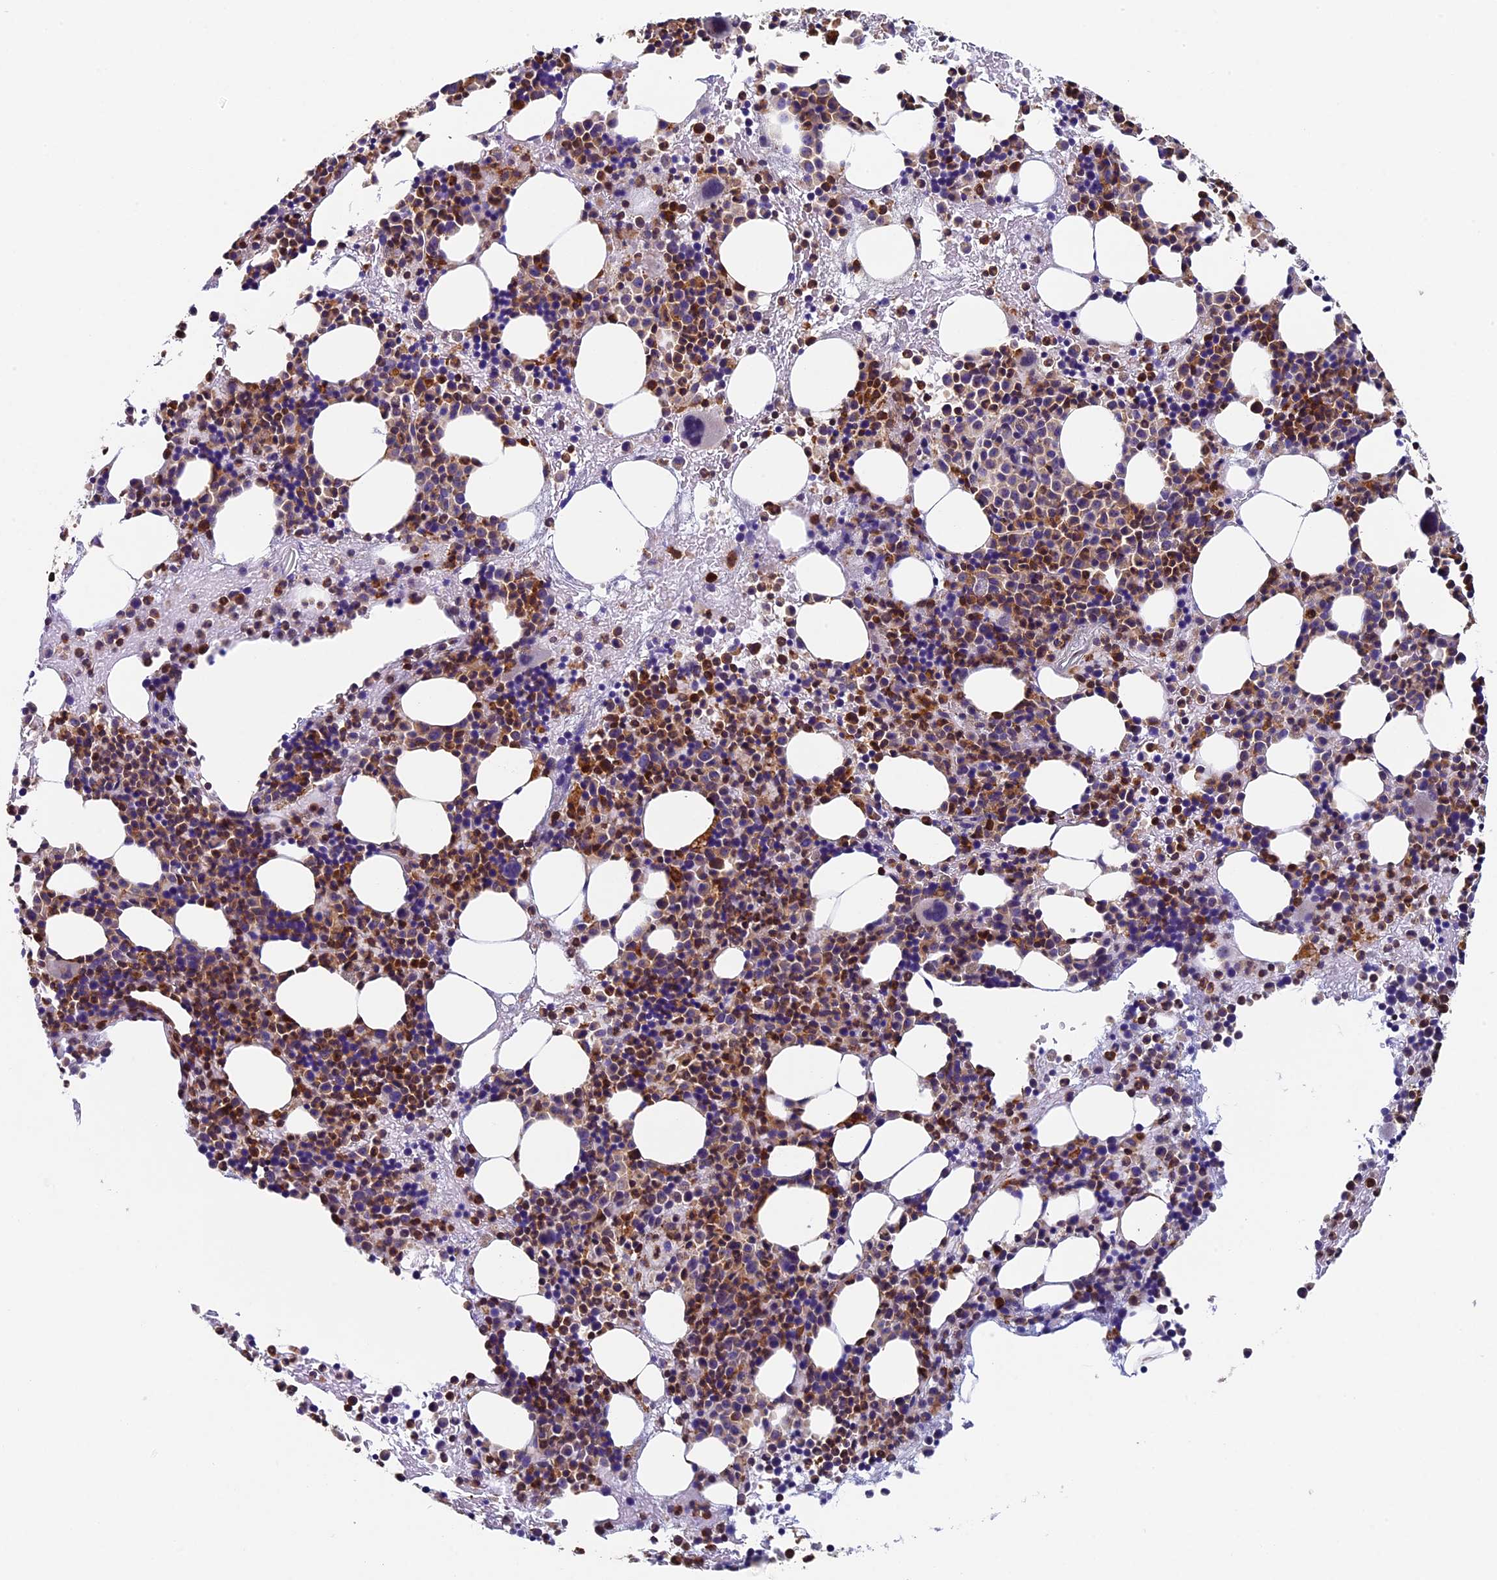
{"staining": {"intensity": "moderate", "quantity": "25%-75%", "location": "cytoplasmic/membranous"}, "tissue": "bone marrow", "cell_type": "Hematopoietic cells", "image_type": "normal", "snomed": [{"axis": "morphology", "description": "Normal tissue, NOS"}, {"axis": "topography", "description": "Bone marrow"}], "caption": "About 25%-75% of hematopoietic cells in benign human bone marrow reveal moderate cytoplasmic/membranous protein positivity as visualized by brown immunohistochemical staining.", "gene": "ADAT1", "patient": {"sex": "male", "age": 51}}